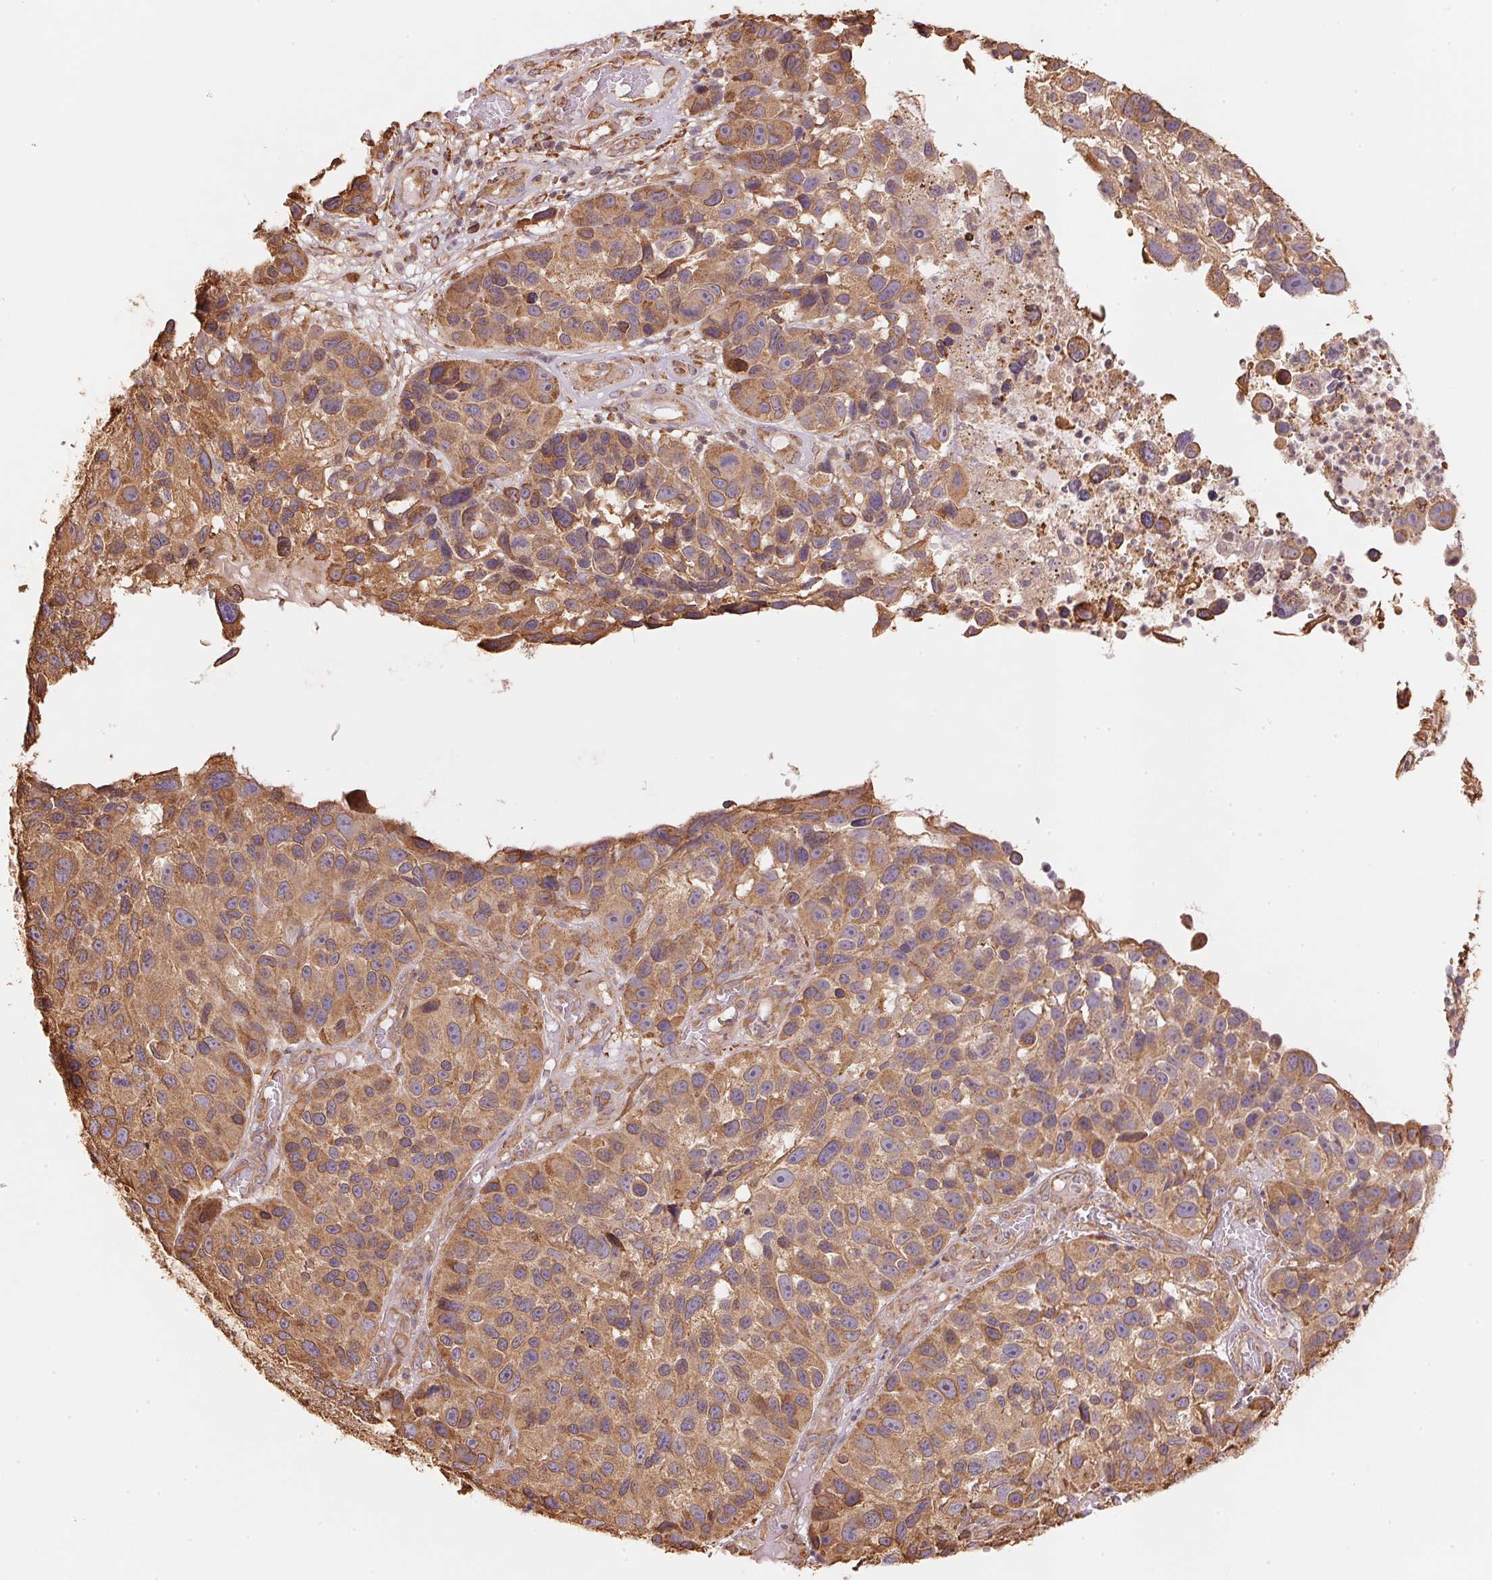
{"staining": {"intensity": "moderate", "quantity": ">75%", "location": "cytoplasmic/membranous"}, "tissue": "melanoma", "cell_type": "Tumor cells", "image_type": "cancer", "snomed": [{"axis": "morphology", "description": "Malignant melanoma, NOS"}, {"axis": "topography", "description": "Skin"}], "caption": "DAB (3,3'-diaminobenzidine) immunohistochemical staining of melanoma exhibits moderate cytoplasmic/membranous protein staining in about >75% of tumor cells.", "gene": "C6orf163", "patient": {"sex": "male", "age": 53}}